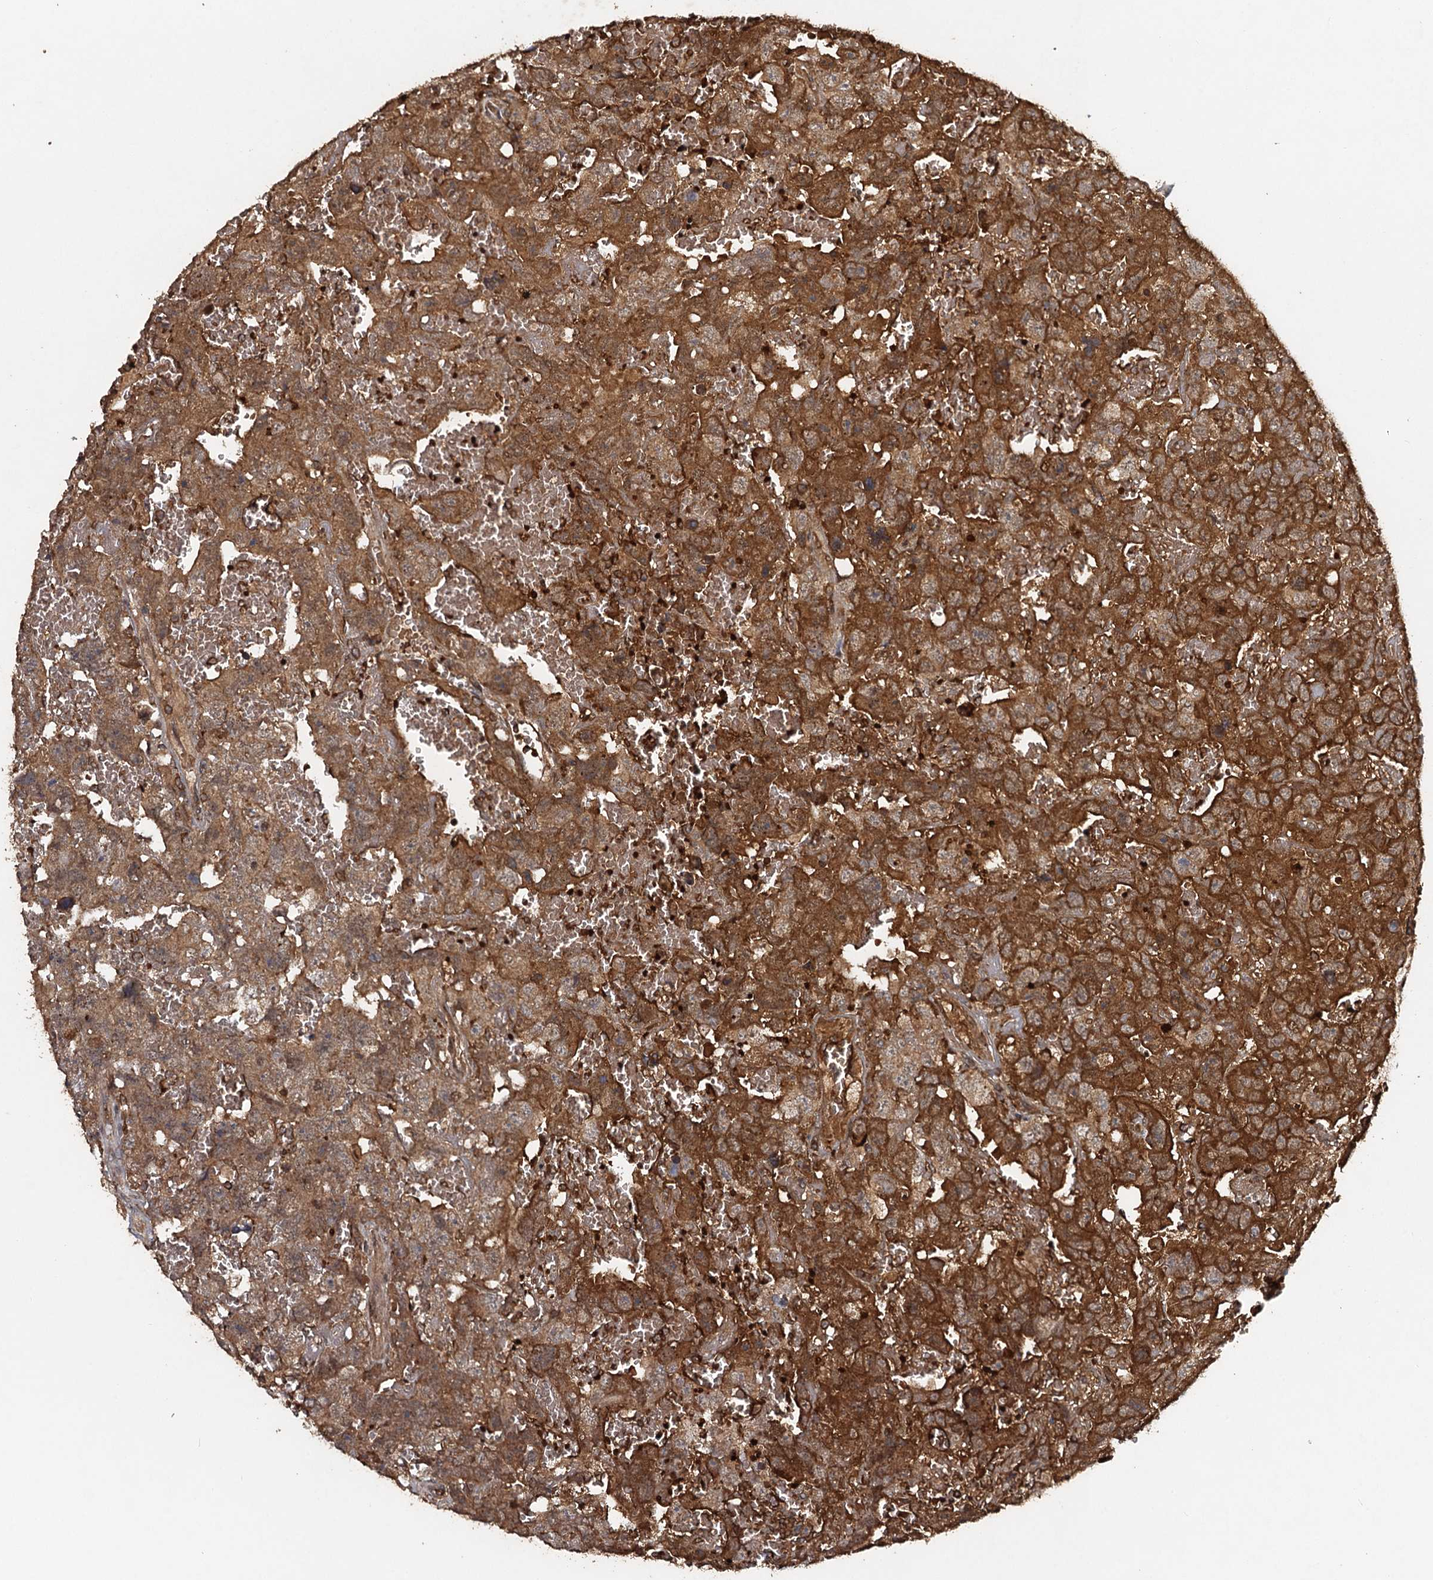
{"staining": {"intensity": "strong", "quantity": ">75%", "location": "cytoplasmic/membranous"}, "tissue": "testis cancer", "cell_type": "Tumor cells", "image_type": "cancer", "snomed": [{"axis": "morphology", "description": "Carcinoma, Embryonal, NOS"}, {"axis": "topography", "description": "Testis"}], "caption": "High-power microscopy captured an immunohistochemistry (IHC) histopathology image of embryonal carcinoma (testis), revealing strong cytoplasmic/membranous positivity in approximately >75% of tumor cells.", "gene": "ADGRG3", "patient": {"sex": "male", "age": 45}}